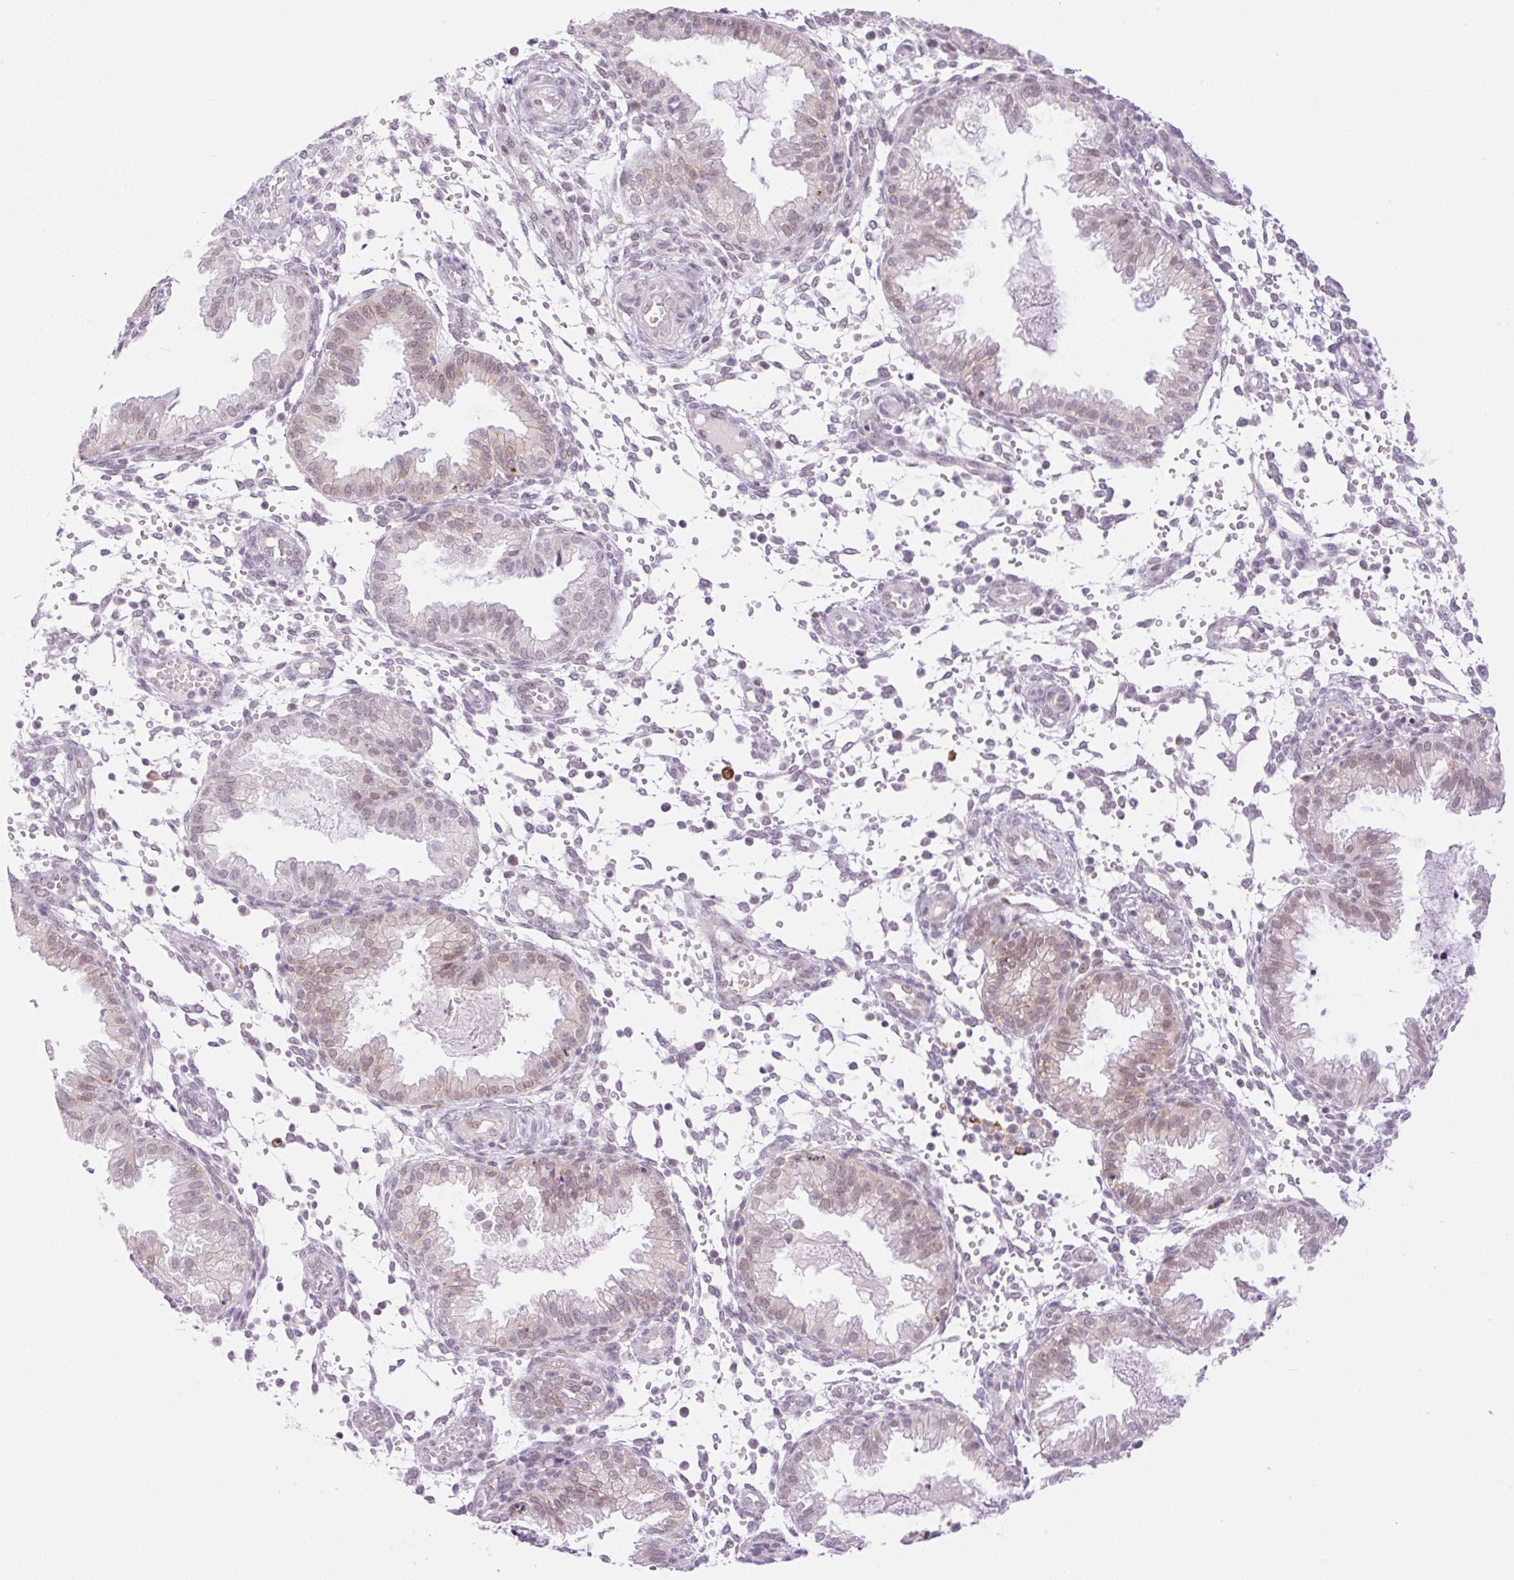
{"staining": {"intensity": "negative", "quantity": "none", "location": "none"}, "tissue": "endometrium", "cell_type": "Cells in endometrial stroma", "image_type": "normal", "snomed": [{"axis": "morphology", "description": "Normal tissue, NOS"}, {"axis": "topography", "description": "Endometrium"}], "caption": "Endometrium was stained to show a protein in brown. There is no significant expression in cells in endometrial stroma. (Brightfield microscopy of DAB (3,3'-diaminobenzidine) IHC at high magnification).", "gene": "PALM3", "patient": {"sex": "female", "age": 33}}